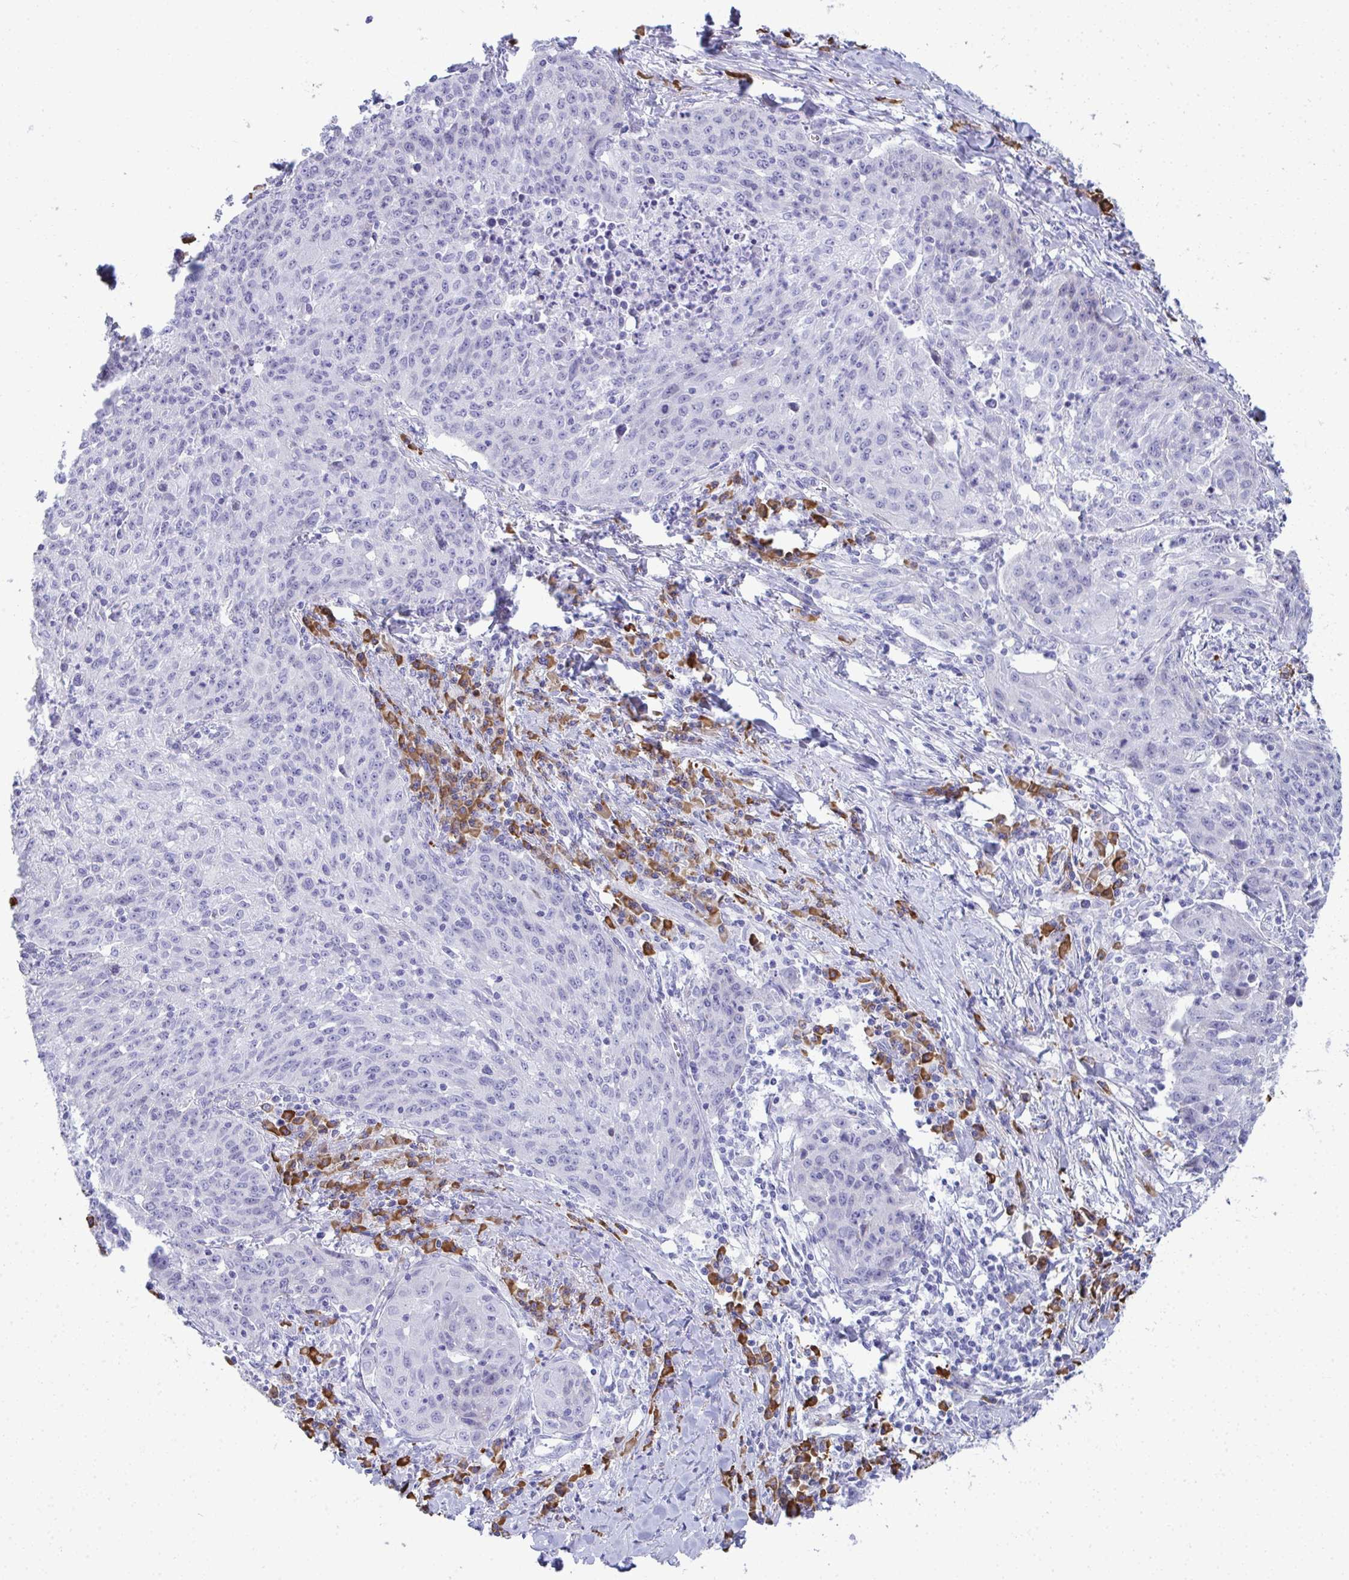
{"staining": {"intensity": "negative", "quantity": "none", "location": "none"}, "tissue": "lung cancer", "cell_type": "Tumor cells", "image_type": "cancer", "snomed": [{"axis": "morphology", "description": "Squamous cell carcinoma, NOS"}, {"axis": "morphology", "description": "Squamous cell carcinoma, metastatic, NOS"}, {"axis": "topography", "description": "Bronchus"}, {"axis": "topography", "description": "Lung"}], "caption": "Lung cancer was stained to show a protein in brown. There is no significant expression in tumor cells. Brightfield microscopy of immunohistochemistry (IHC) stained with DAB (3,3'-diaminobenzidine) (brown) and hematoxylin (blue), captured at high magnification.", "gene": "PUS7L", "patient": {"sex": "male", "age": 62}}